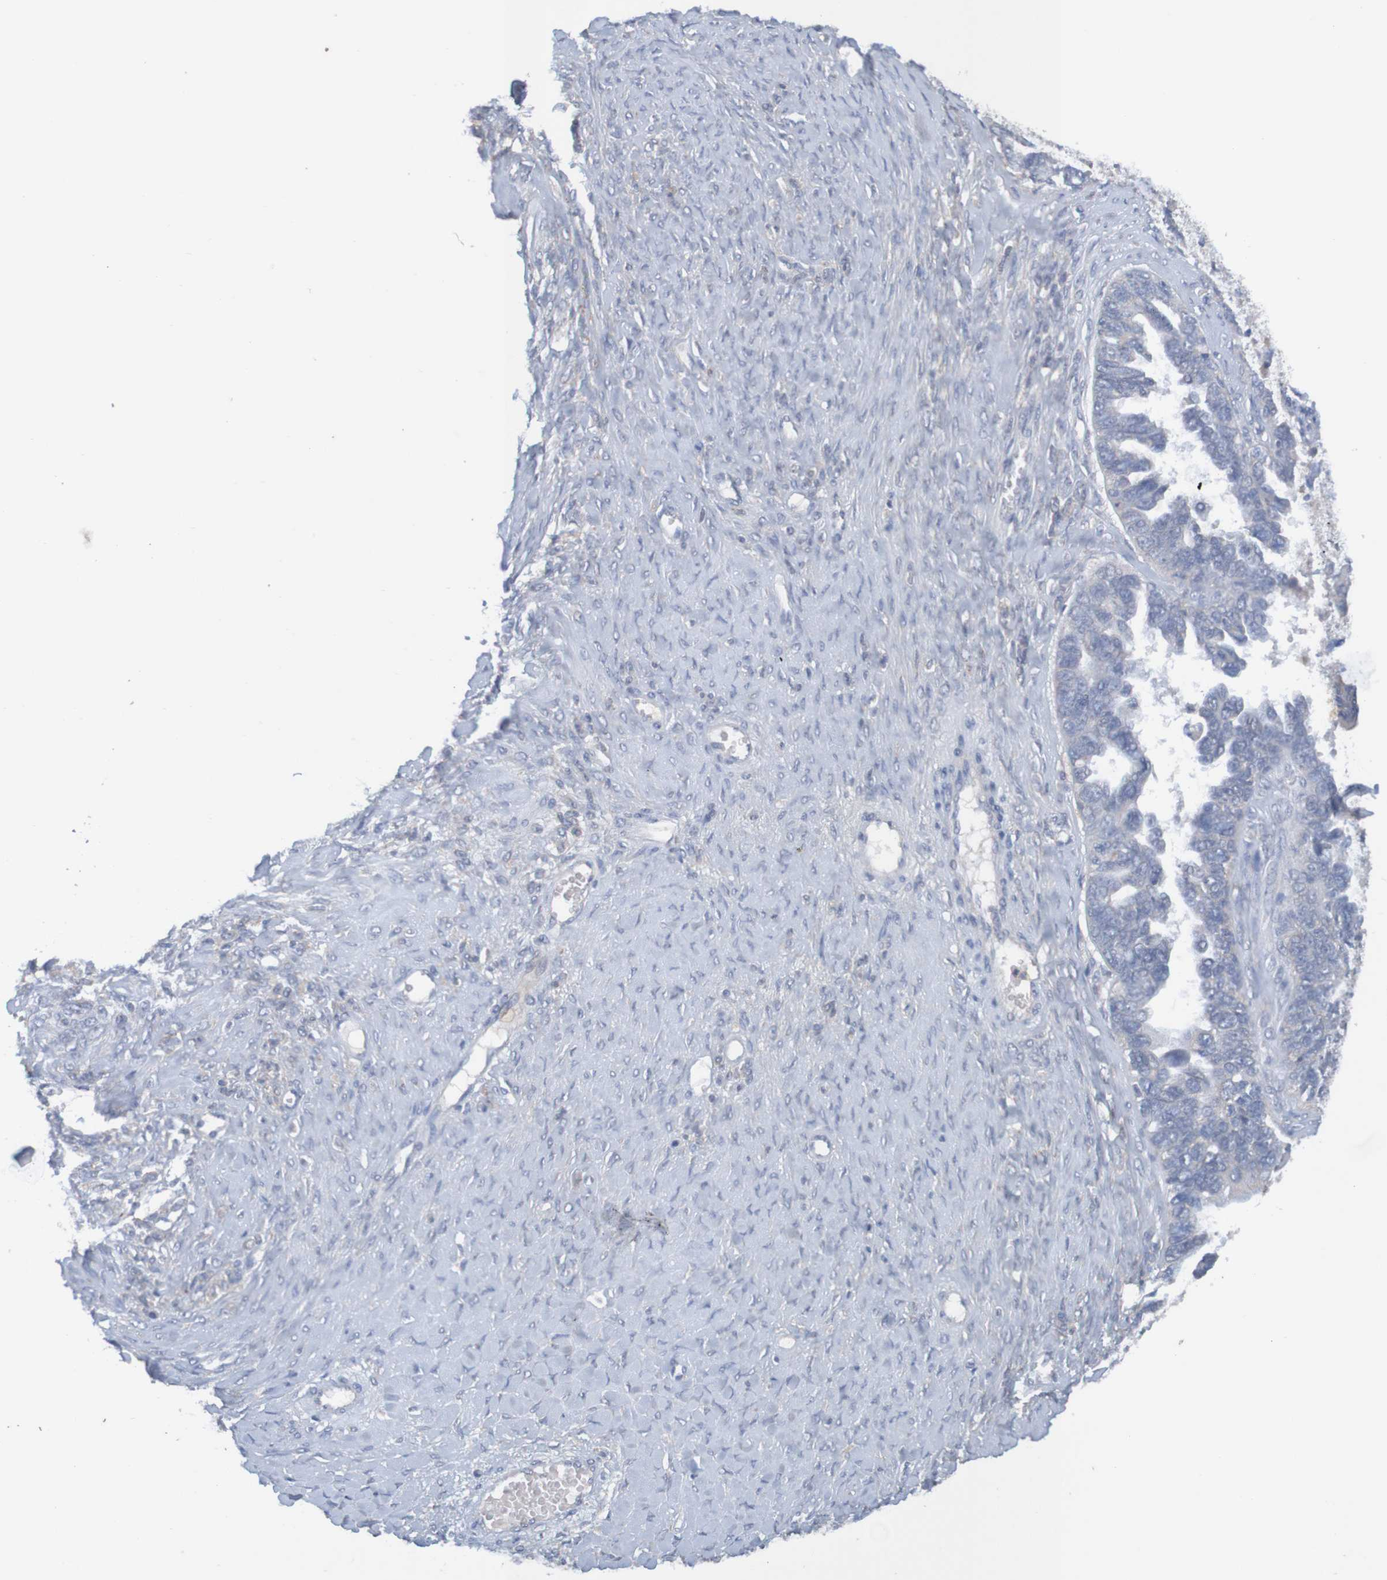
{"staining": {"intensity": "negative", "quantity": "none", "location": "none"}, "tissue": "ovarian cancer", "cell_type": "Tumor cells", "image_type": "cancer", "snomed": [{"axis": "morphology", "description": "Cystadenocarcinoma, serous, NOS"}, {"axis": "topography", "description": "Ovary"}], "caption": "Tumor cells are negative for protein expression in human serous cystadenocarcinoma (ovarian).", "gene": "LTA", "patient": {"sex": "female", "age": 79}}